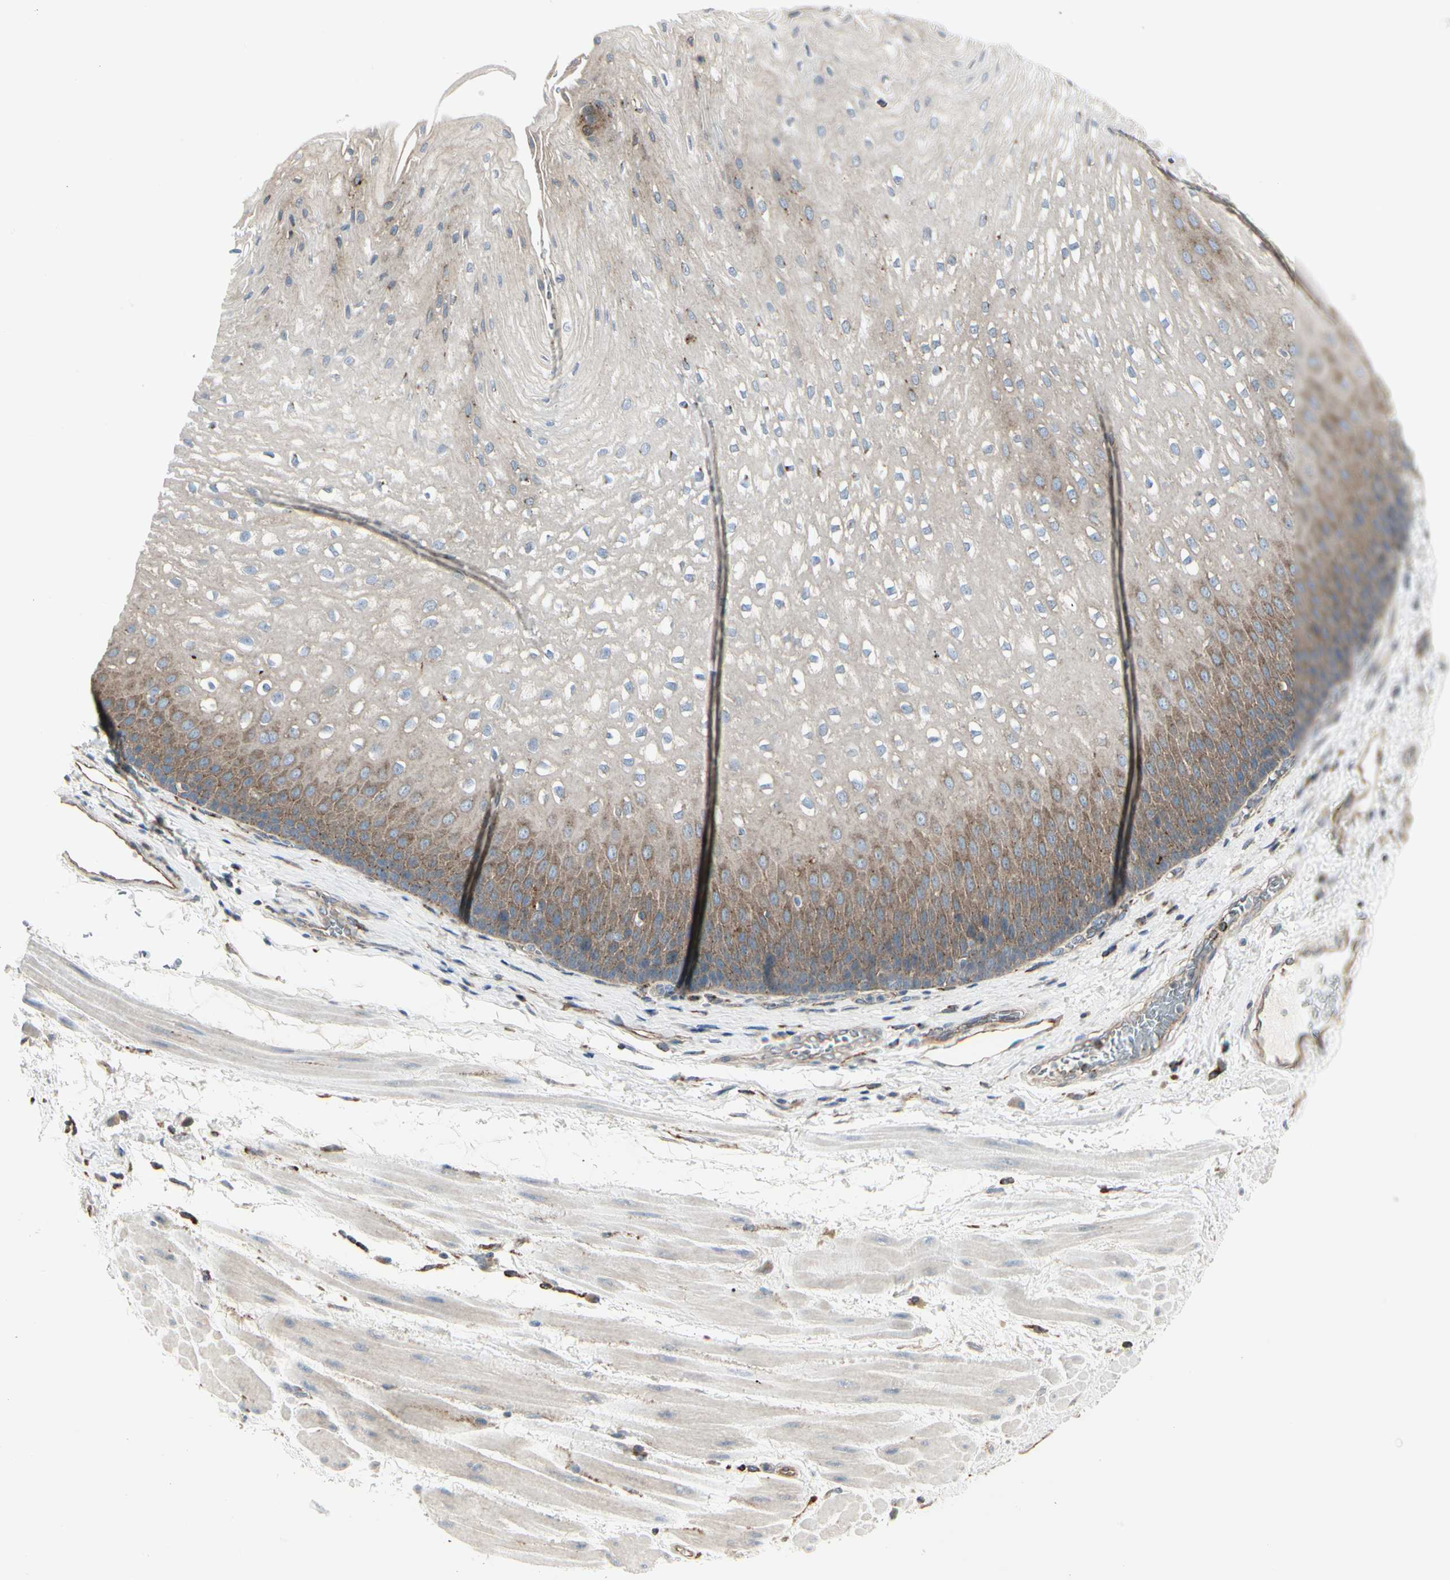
{"staining": {"intensity": "moderate", "quantity": "<25%", "location": "cytoplasmic/membranous"}, "tissue": "esophagus", "cell_type": "Squamous epithelial cells", "image_type": "normal", "snomed": [{"axis": "morphology", "description": "Normal tissue, NOS"}, {"axis": "topography", "description": "Esophagus"}], "caption": "Immunohistochemistry (IHC) histopathology image of normal esophagus stained for a protein (brown), which reveals low levels of moderate cytoplasmic/membranous expression in approximately <25% of squamous epithelial cells.", "gene": "ATP6V1B2", "patient": {"sex": "male", "age": 48}}